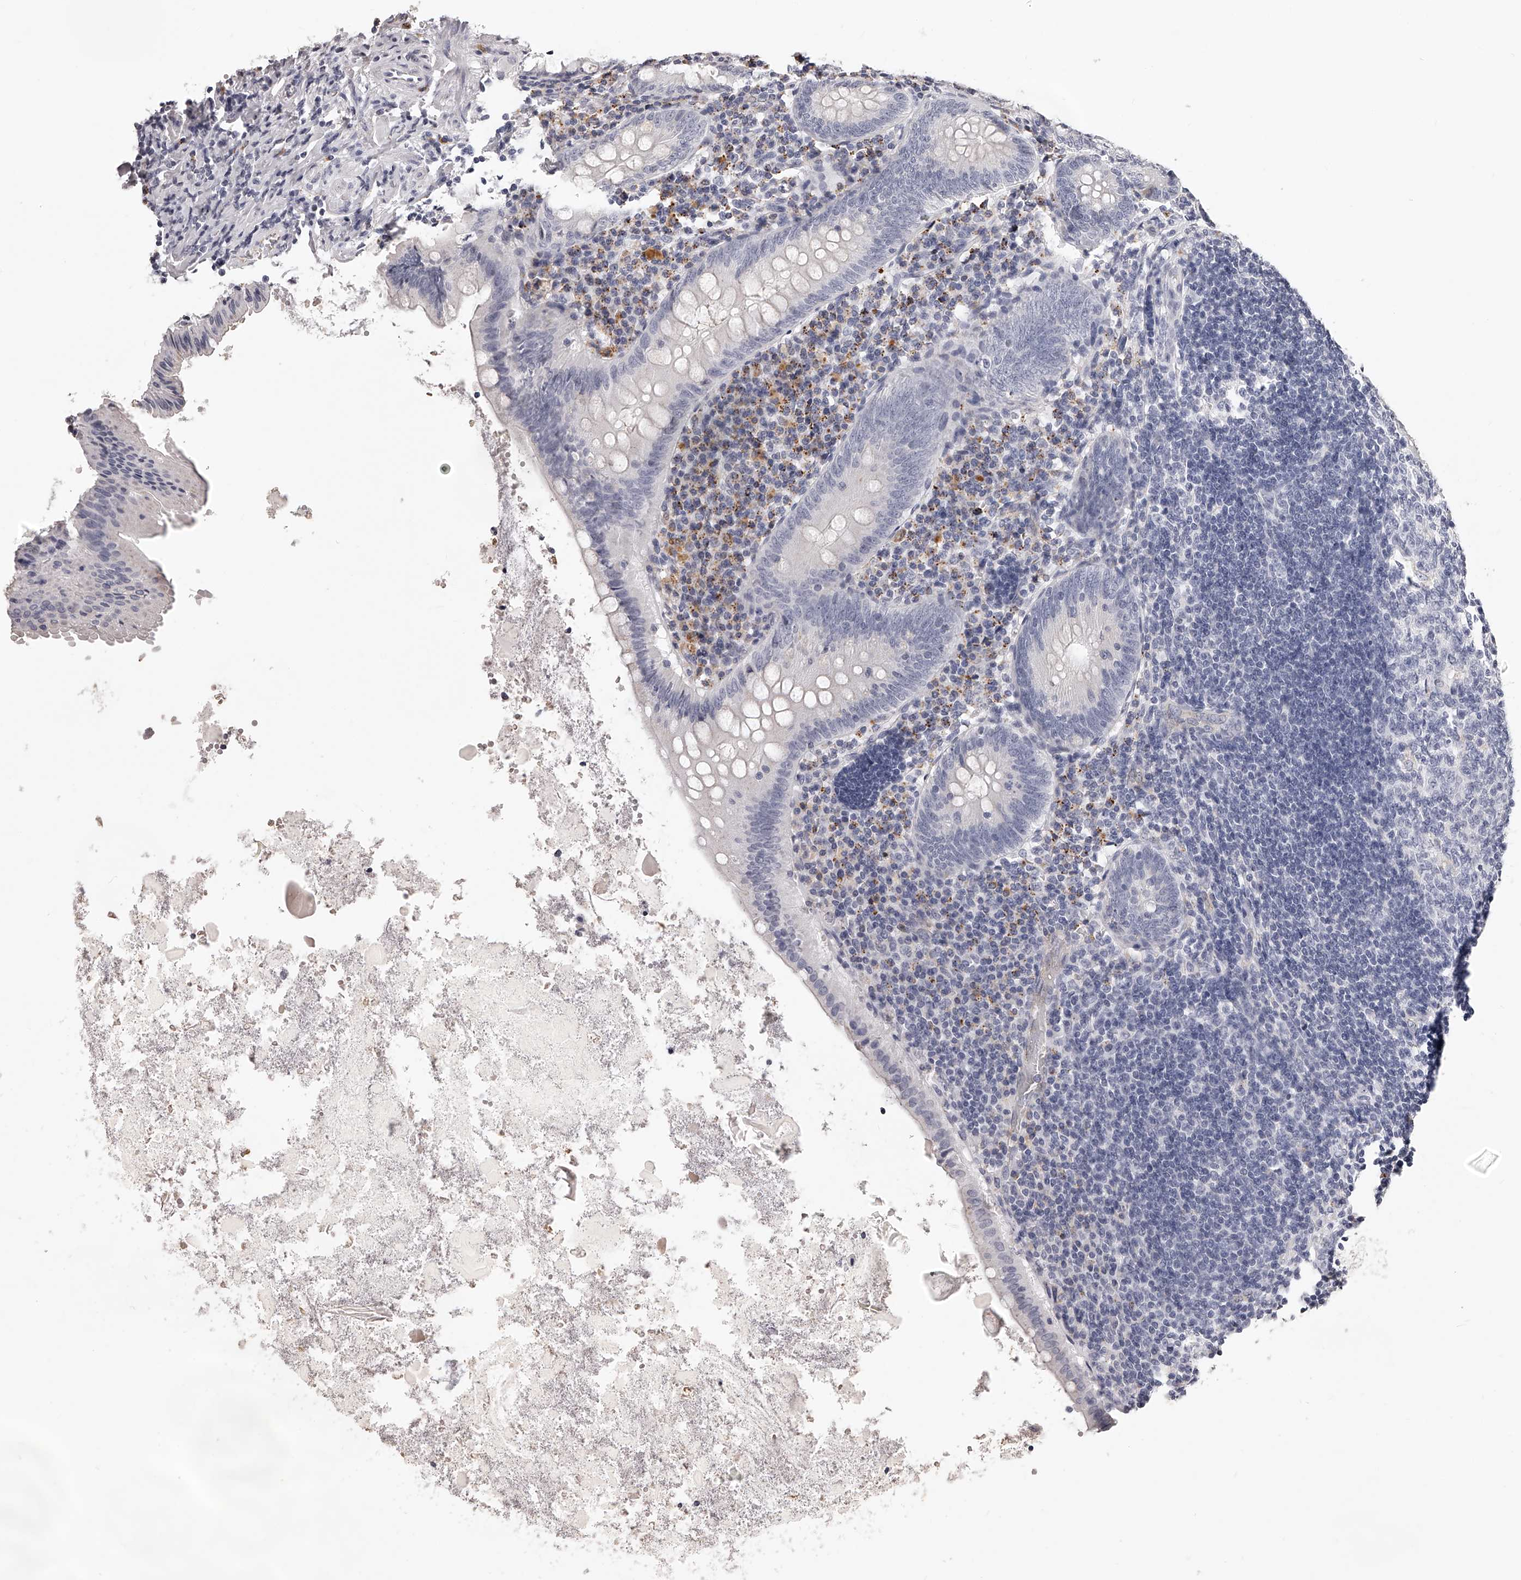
{"staining": {"intensity": "negative", "quantity": "none", "location": "none"}, "tissue": "appendix", "cell_type": "Glandular cells", "image_type": "normal", "snomed": [{"axis": "morphology", "description": "Normal tissue, NOS"}, {"axis": "topography", "description": "Appendix"}], "caption": "Immunohistochemistry image of normal appendix stained for a protein (brown), which reveals no staining in glandular cells. (DAB immunohistochemistry (IHC) visualized using brightfield microscopy, high magnification).", "gene": "DMRT1", "patient": {"sex": "female", "age": 54}}